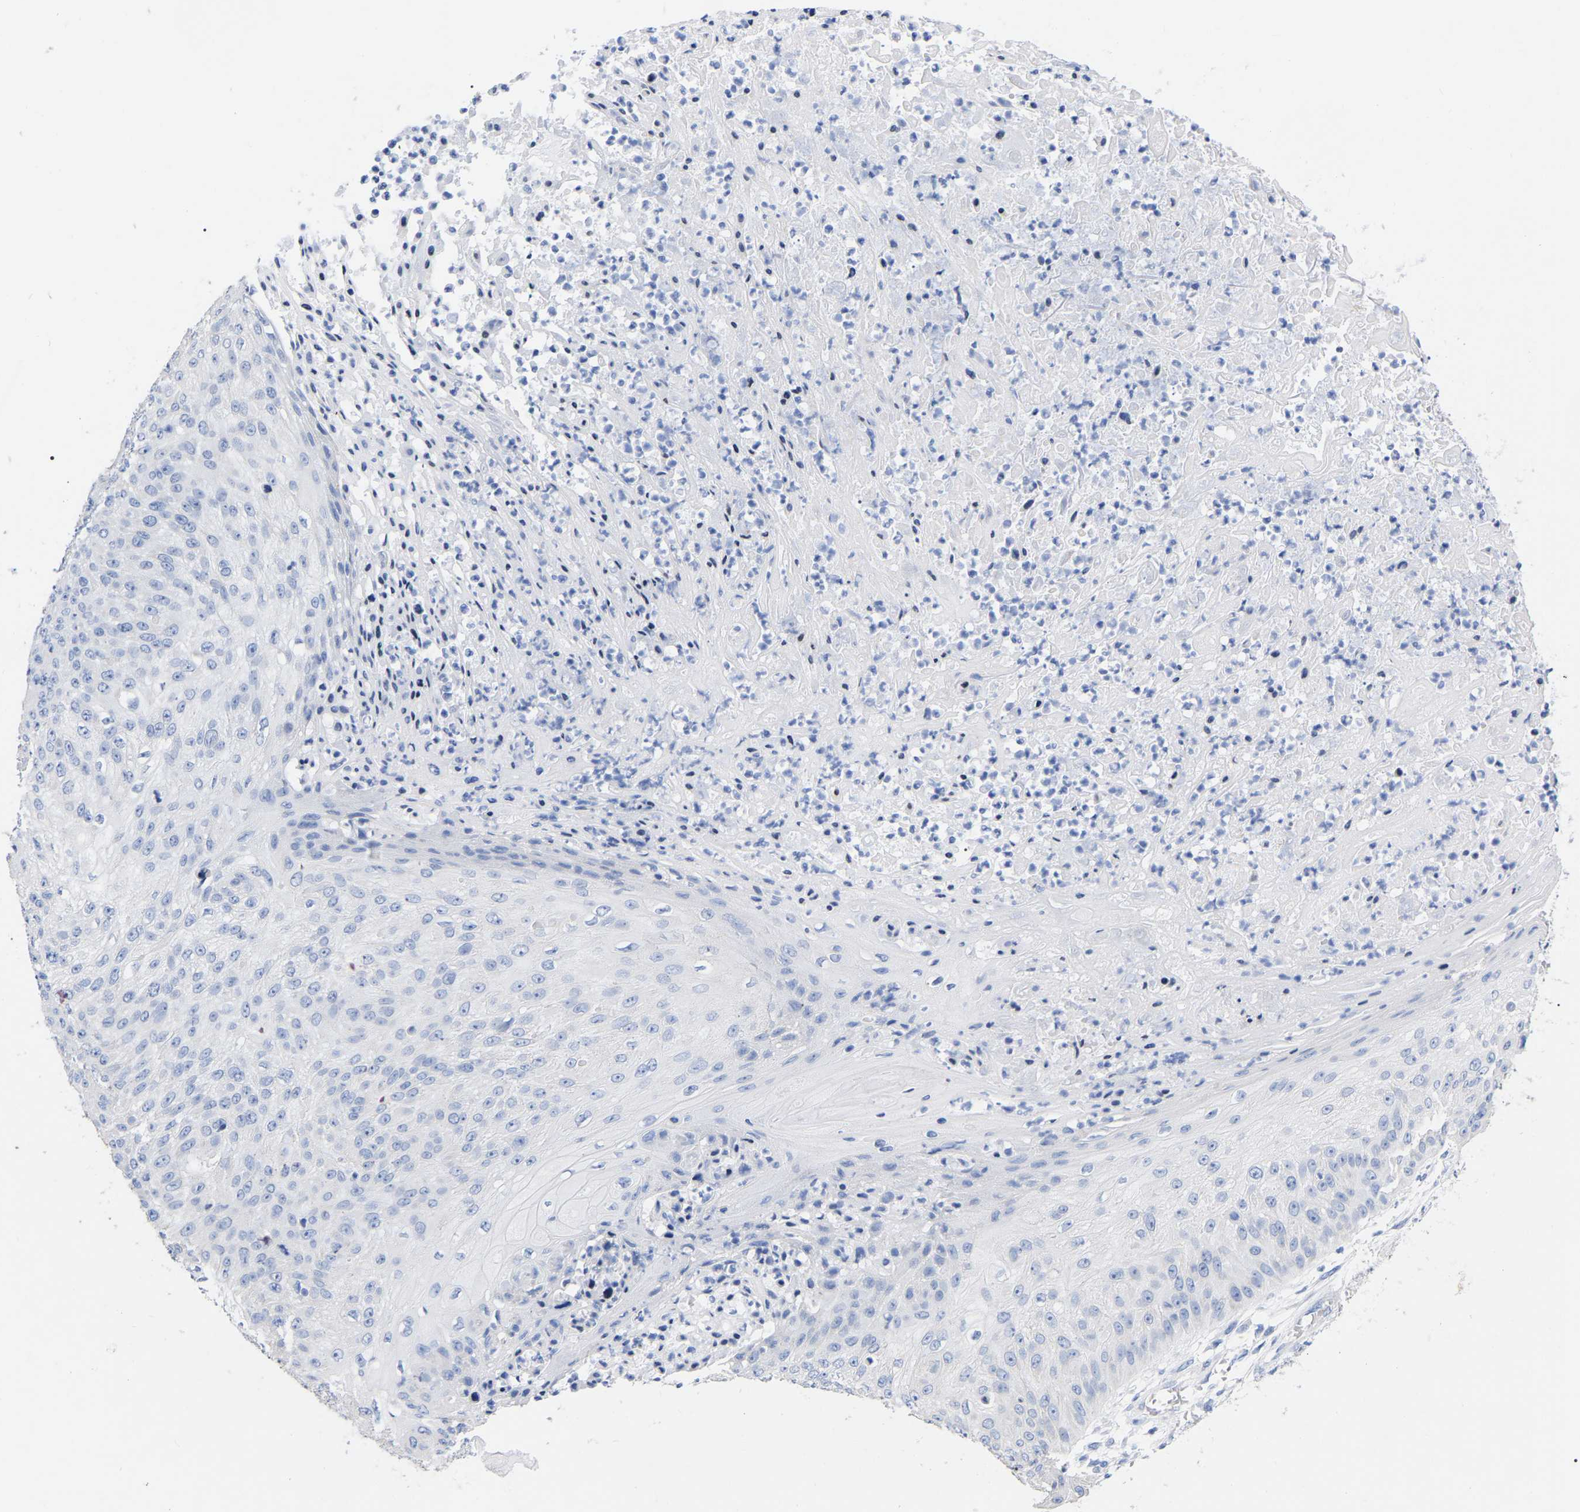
{"staining": {"intensity": "negative", "quantity": "none", "location": "none"}, "tissue": "skin cancer", "cell_type": "Tumor cells", "image_type": "cancer", "snomed": [{"axis": "morphology", "description": "Squamous cell carcinoma, NOS"}, {"axis": "topography", "description": "Skin"}], "caption": "Protein analysis of skin cancer (squamous cell carcinoma) demonstrates no significant positivity in tumor cells. Brightfield microscopy of immunohistochemistry stained with DAB (brown) and hematoxylin (blue), captured at high magnification.", "gene": "ZNF629", "patient": {"sex": "female", "age": 80}}